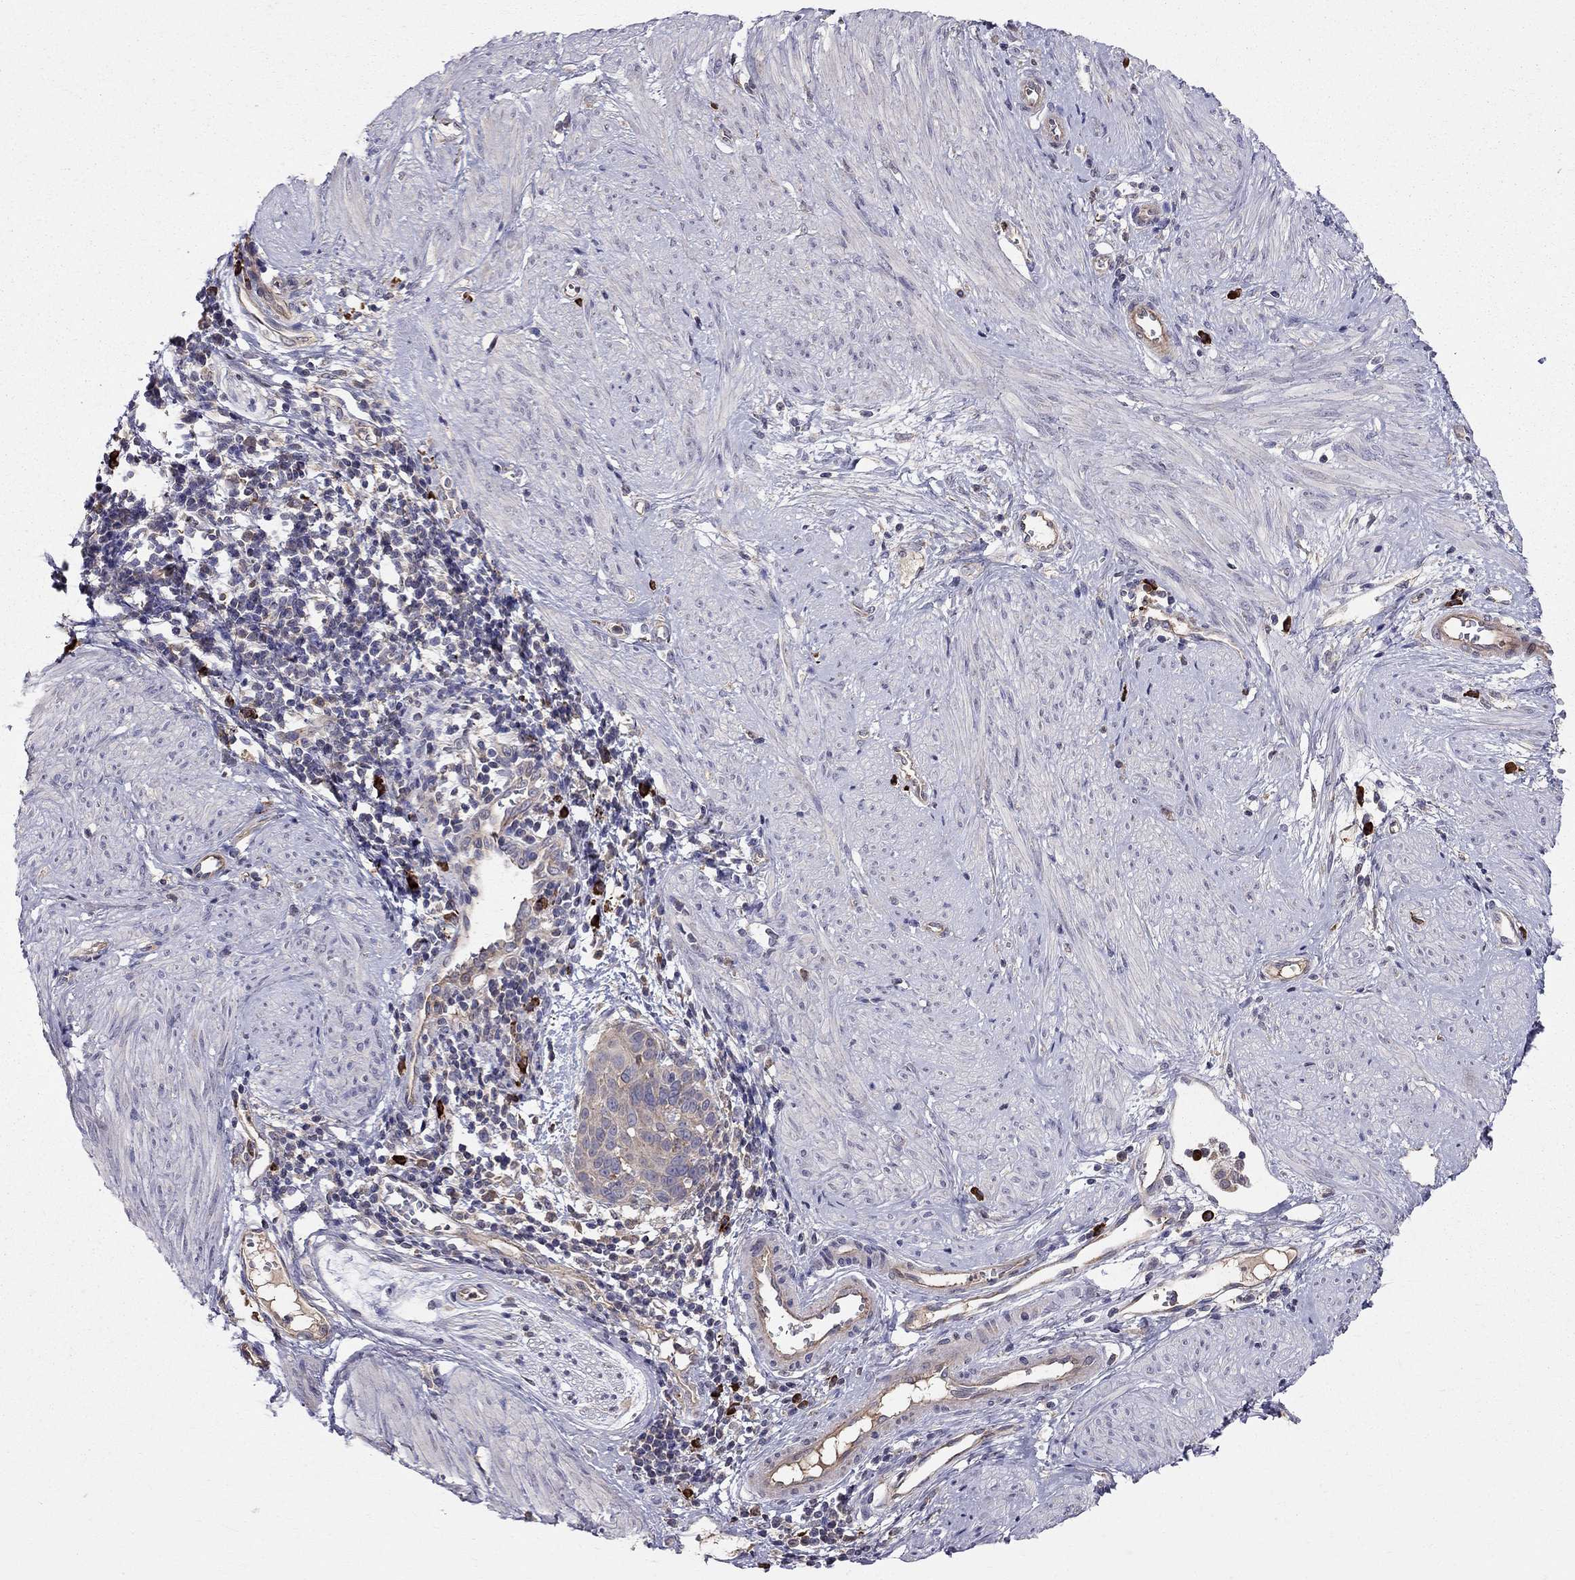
{"staining": {"intensity": "negative", "quantity": "none", "location": "none"}, "tissue": "cervical cancer", "cell_type": "Tumor cells", "image_type": "cancer", "snomed": [{"axis": "morphology", "description": "Squamous cell carcinoma, NOS"}, {"axis": "topography", "description": "Cervix"}], "caption": "There is no significant positivity in tumor cells of cervical cancer (squamous cell carcinoma). (Brightfield microscopy of DAB (3,3'-diaminobenzidine) IHC at high magnification).", "gene": "PIK3CG", "patient": {"sex": "female", "age": 39}}